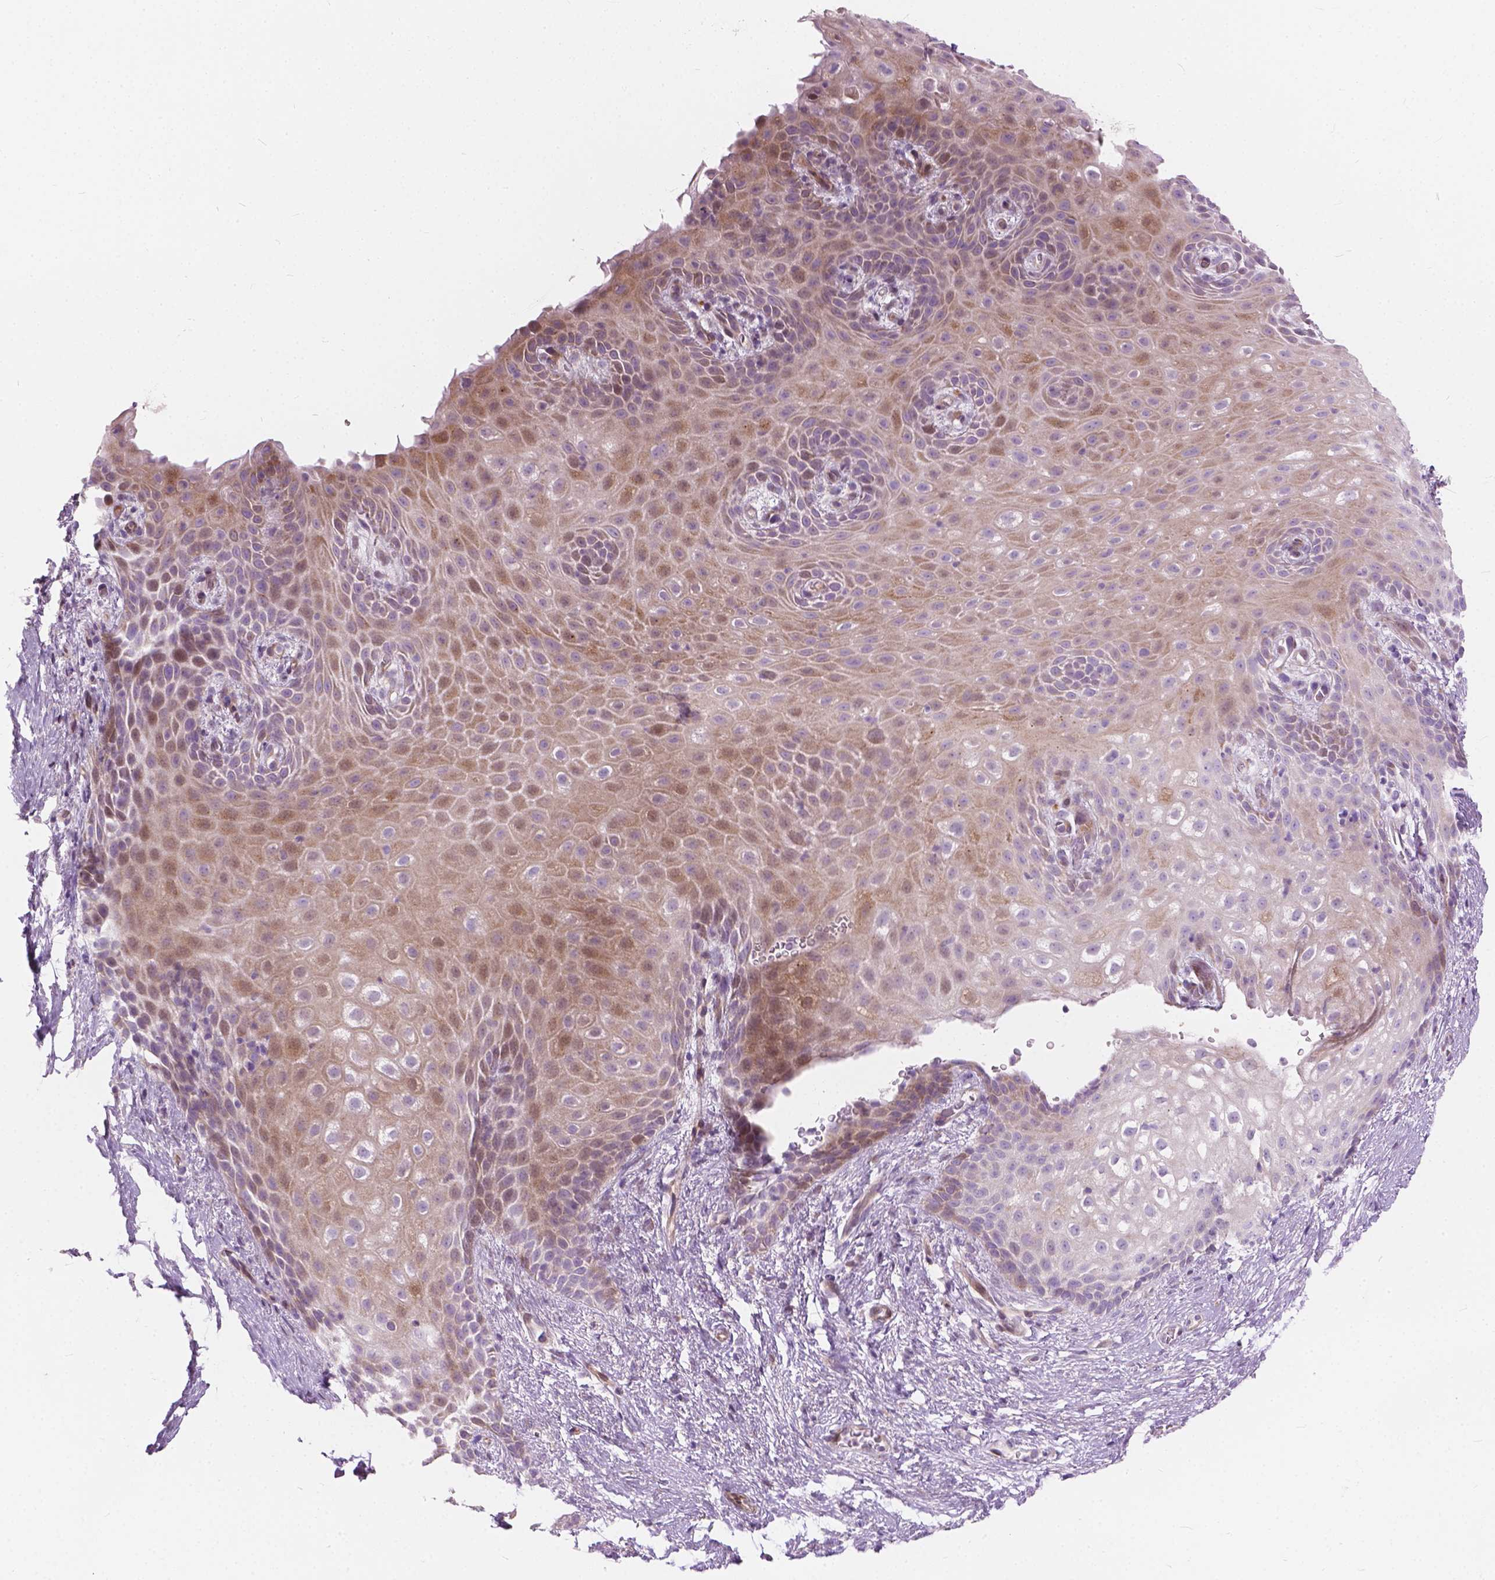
{"staining": {"intensity": "moderate", "quantity": ">75%", "location": "cytoplasmic/membranous"}, "tissue": "skin", "cell_type": "Epidermal cells", "image_type": "normal", "snomed": [{"axis": "morphology", "description": "Normal tissue, NOS"}, {"axis": "topography", "description": "Anal"}], "caption": "This histopathology image exhibits benign skin stained with immunohistochemistry (IHC) to label a protein in brown. The cytoplasmic/membranous of epidermal cells show moderate positivity for the protein. Nuclei are counter-stained blue.", "gene": "MORN1", "patient": {"sex": "female", "age": 46}}